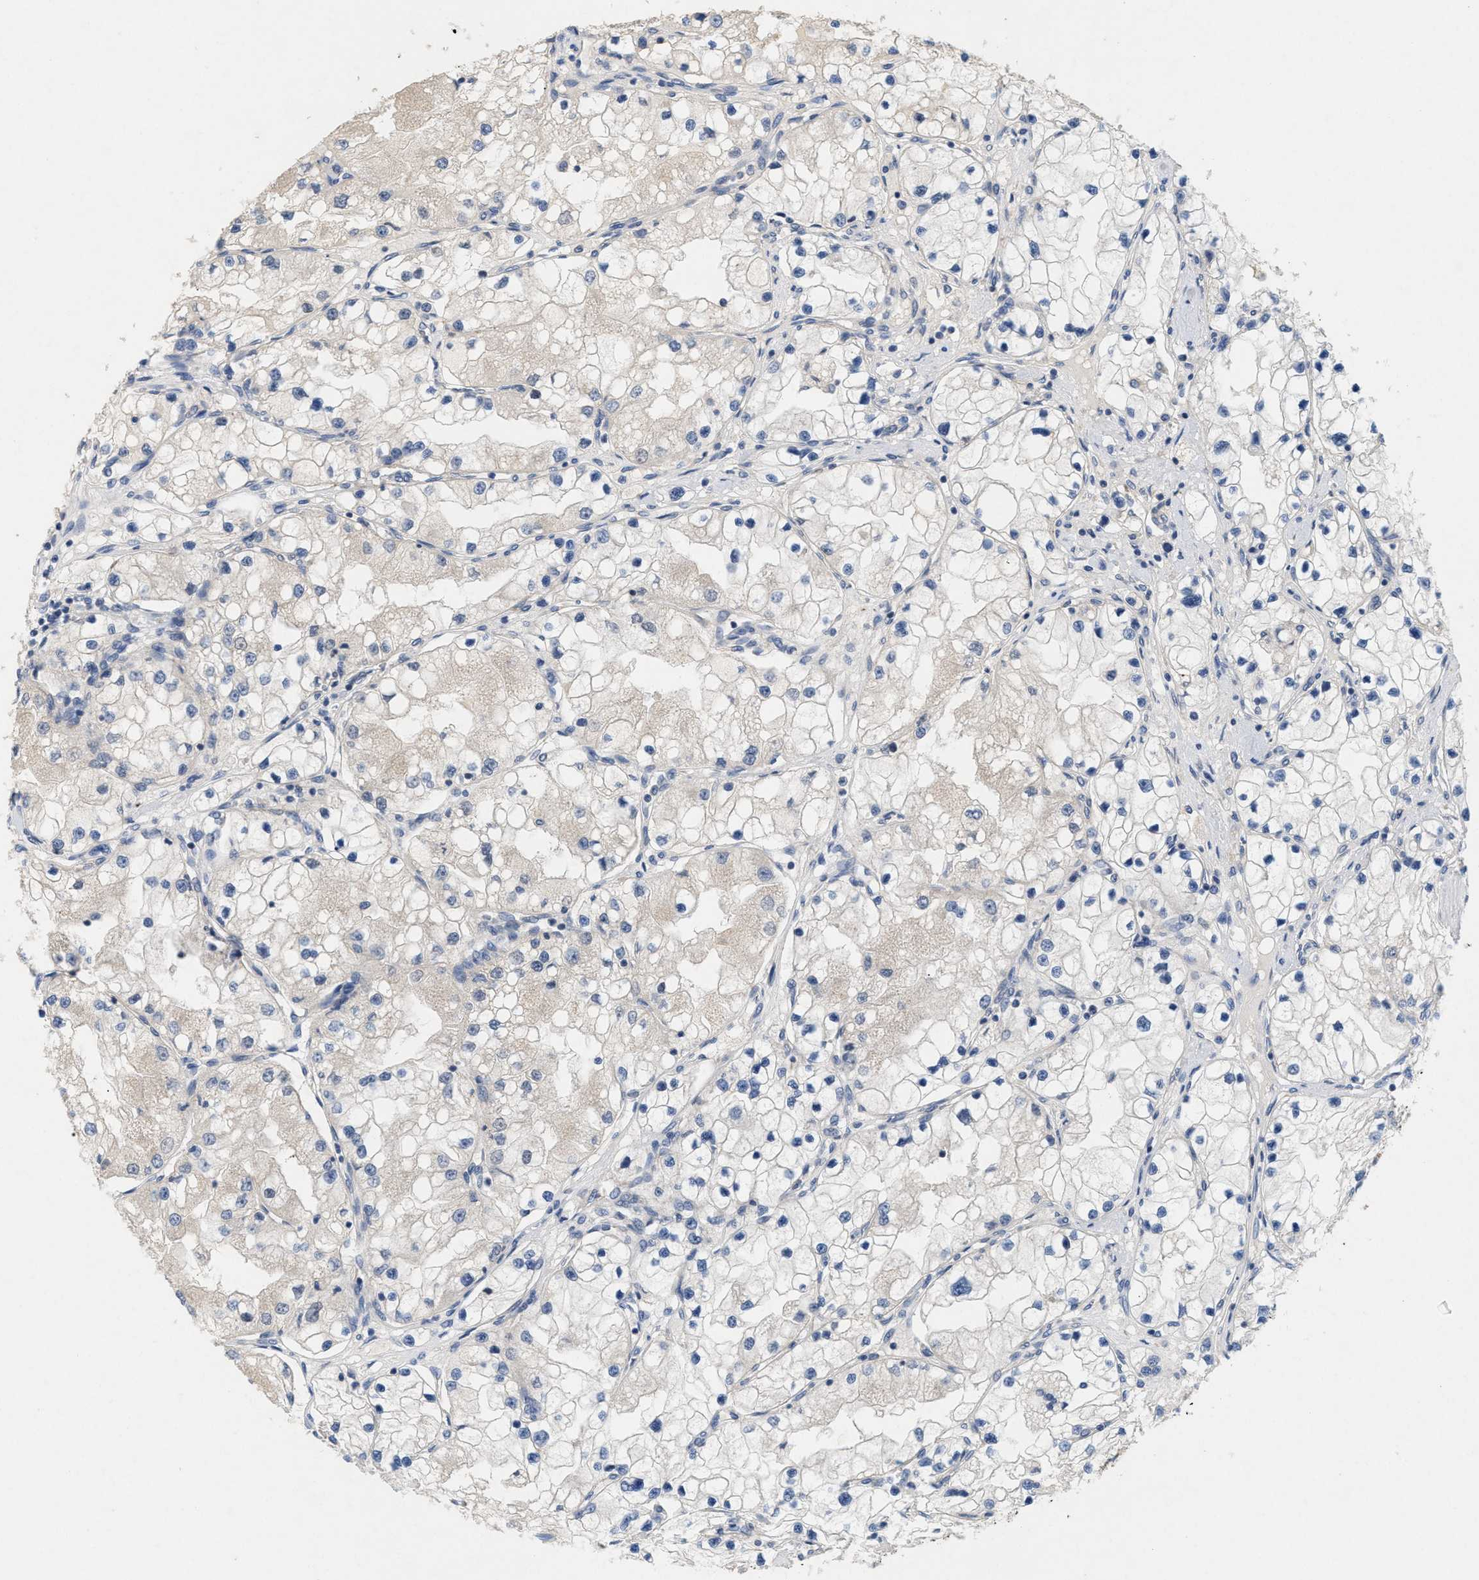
{"staining": {"intensity": "negative", "quantity": "none", "location": "none"}, "tissue": "renal cancer", "cell_type": "Tumor cells", "image_type": "cancer", "snomed": [{"axis": "morphology", "description": "Adenocarcinoma, NOS"}, {"axis": "topography", "description": "Kidney"}], "caption": "Renal cancer stained for a protein using immunohistochemistry displays no staining tumor cells.", "gene": "UBAP2", "patient": {"sex": "male", "age": 68}}